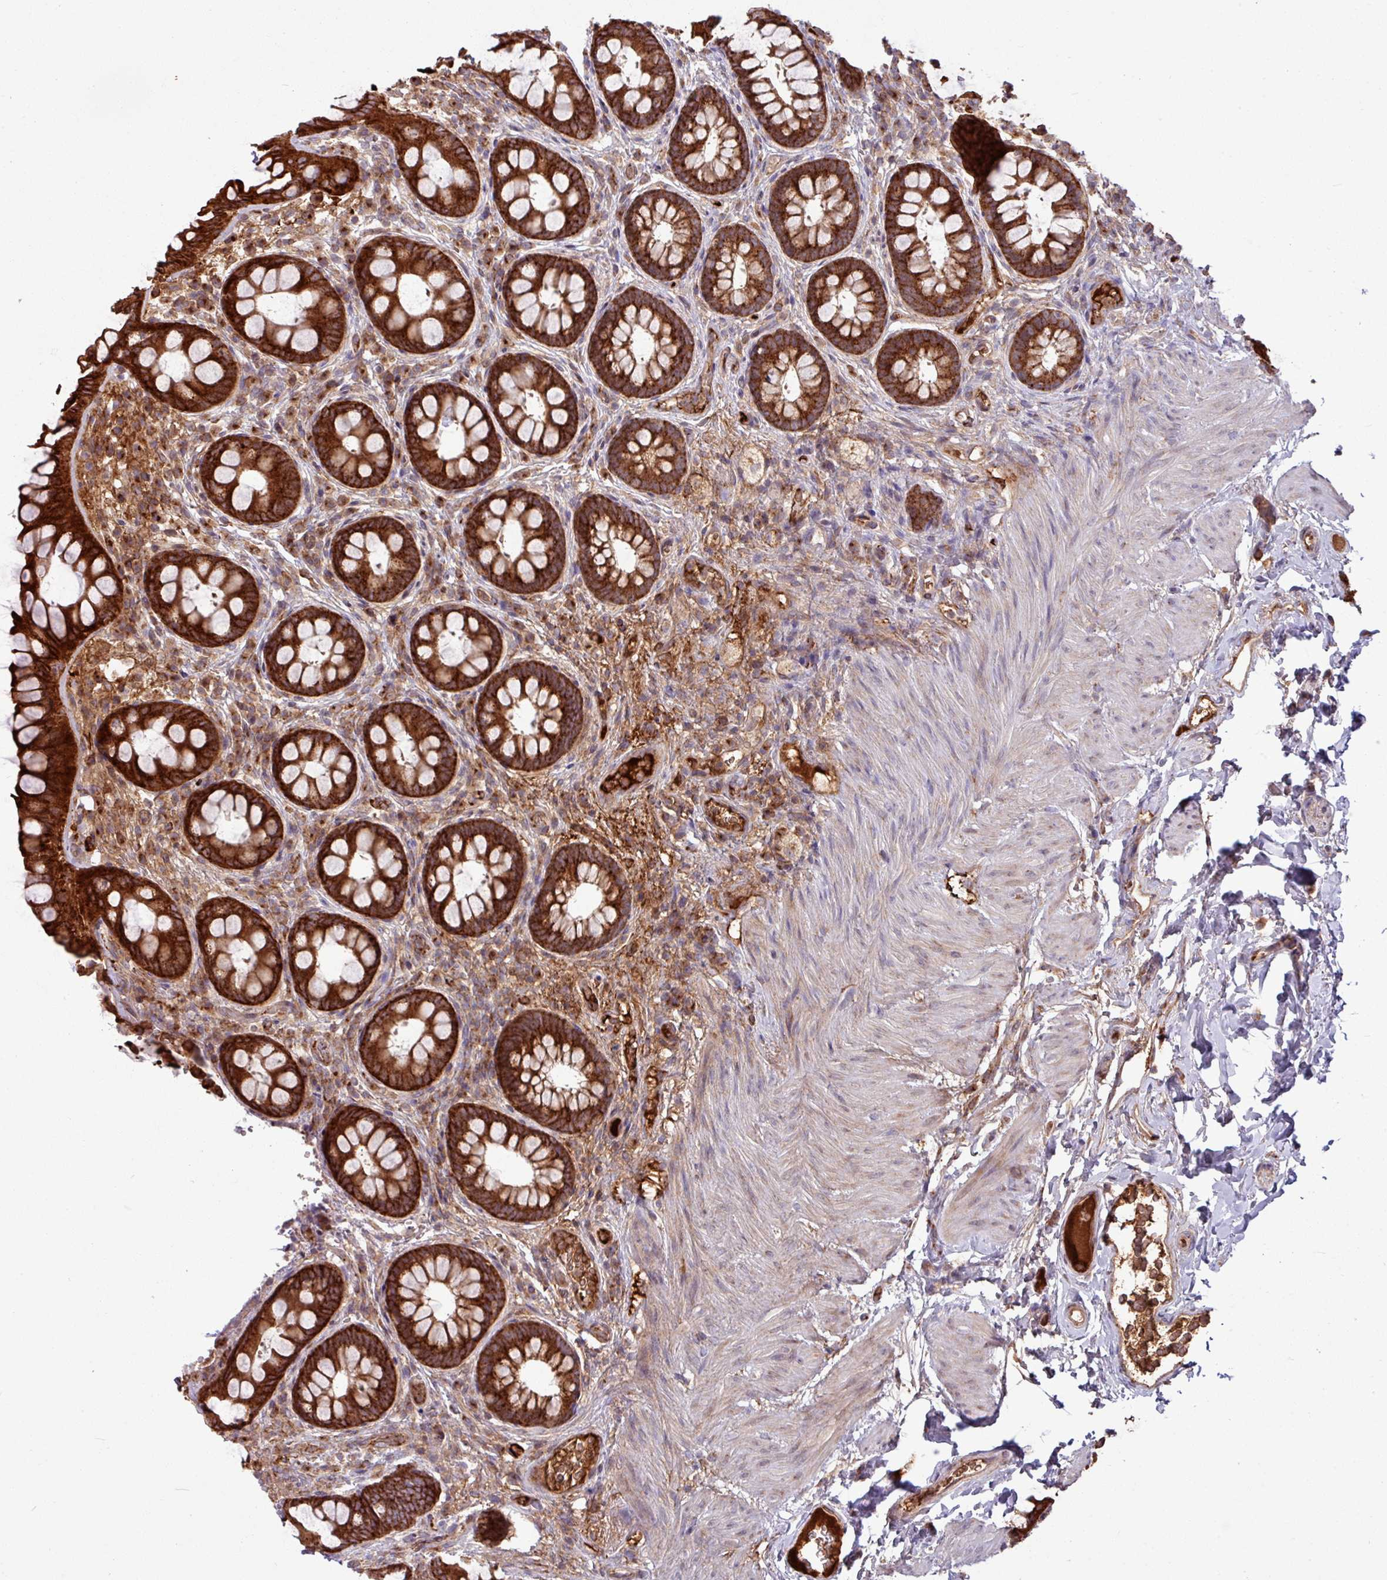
{"staining": {"intensity": "strong", "quantity": ">75%", "location": "cytoplasmic/membranous"}, "tissue": "rectum", "cell_type": "Glandular cells", "image_type": "normal", "snomed": [{"axis": "morphology", "description": "Normal tissue, NOS"}, {"axis": "topography", "description": "Rectum"}, {"axis": "topography", "description": "Peripheral nerve tissue"}], "caption": "Protein expression by immunohistochemistry (IHC) exhibits strong cytoplasmic/membranous expression in approximately >75% of glandular cells in normal rectum.", "gene": "LSM12", "patient": {"sex": "female", "age": 69}}